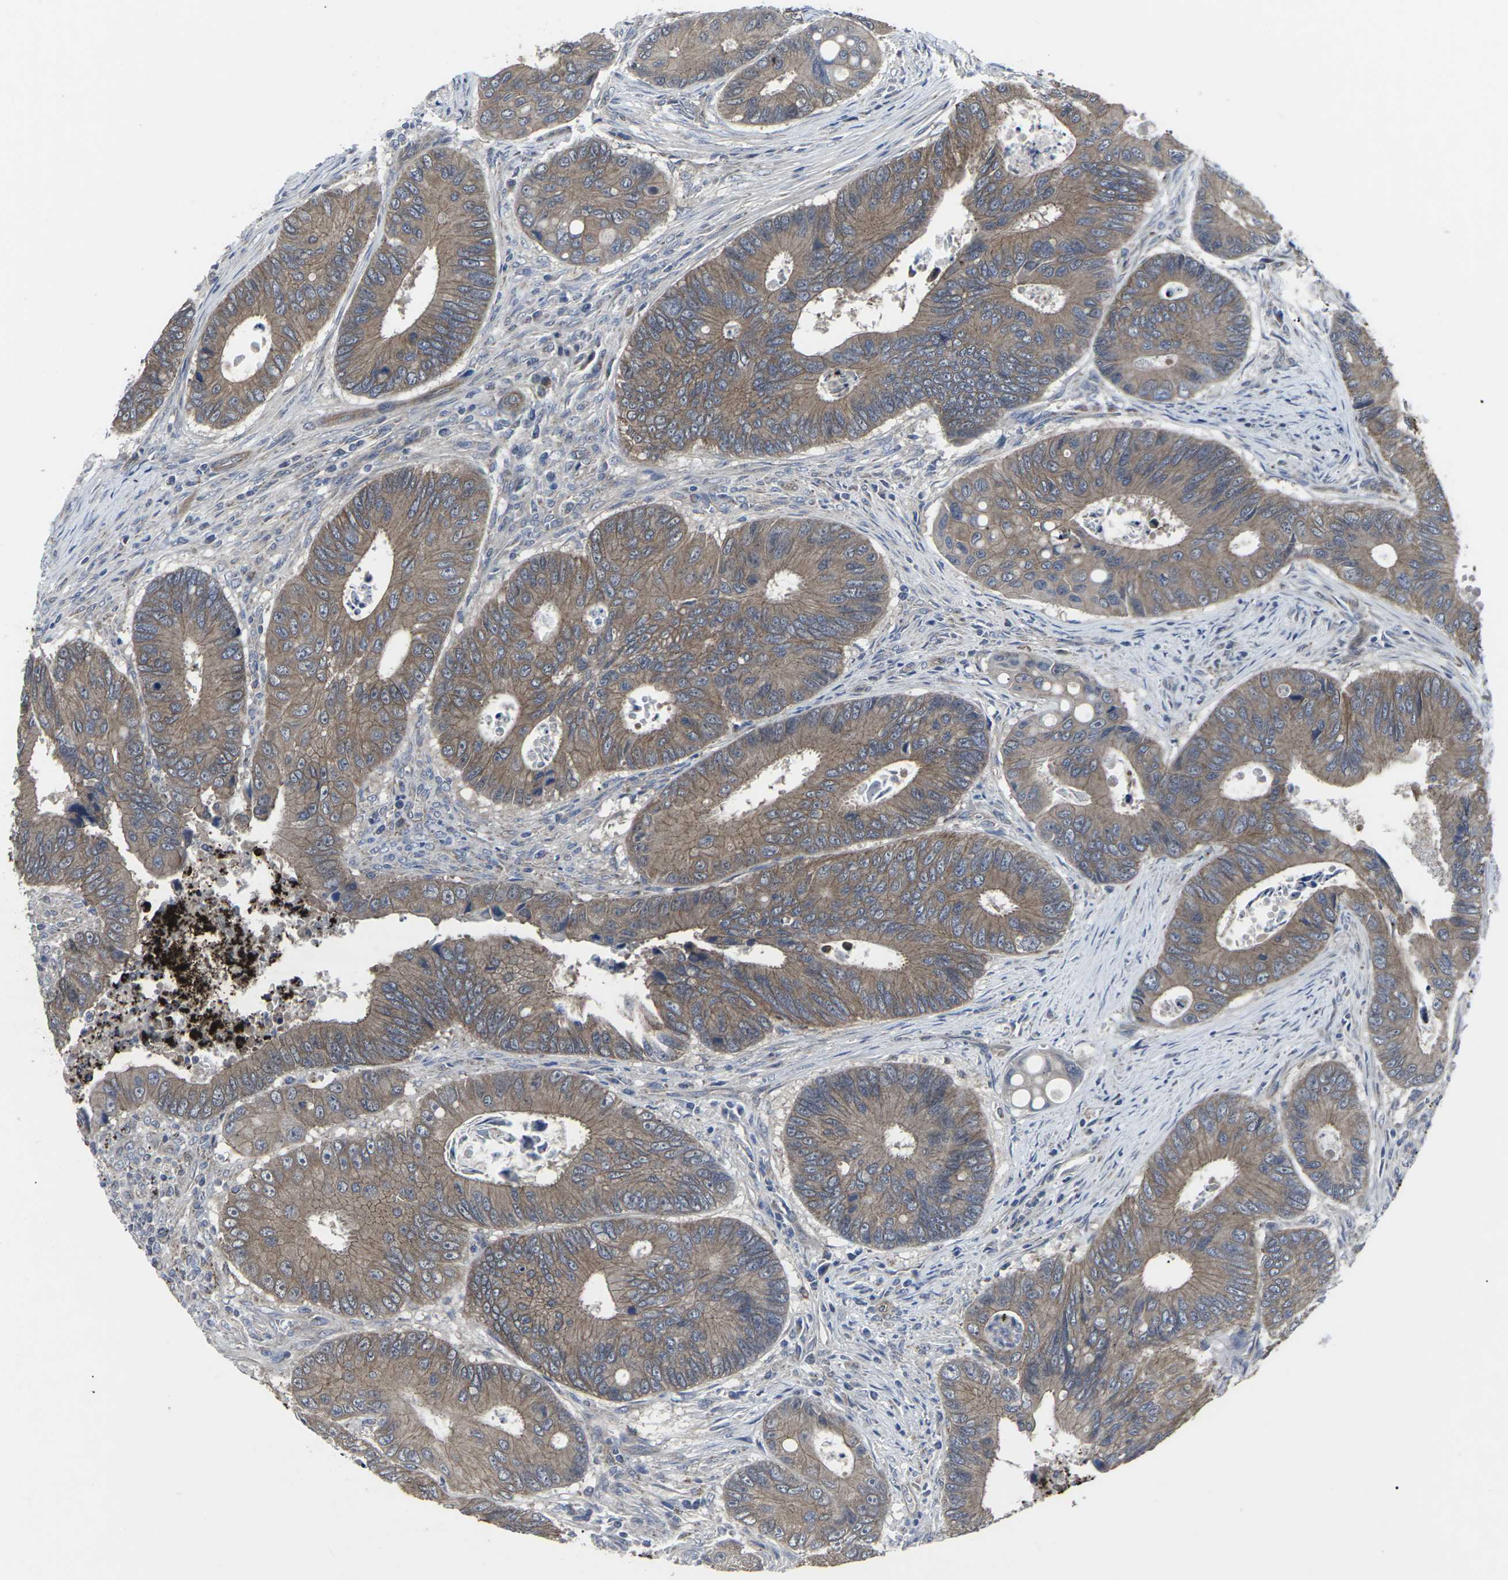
{"staining": {"intensity": "moderate", "quantity": ">75%", "location": "cytoplasmic/membranous"}, "tissue": "colorectal cancer", "cell_type": "Tumor cells", "image_type": "cancer", "snomed": [{"axis": "morphology", "description": "Inflammation, NOS"}, {"axis": "morphology", "description": "Adenocarcinoma, NOS"}, {"axis": "topography", "description": "Colon"}], "caption": "An image of human colorectal cancer stained for a protein shows moderate cytoplasmic/membranous brown staining in tumor cells.", "gene": "MAPKAPK2", "patient": {"sex": "male", "age": 72}}